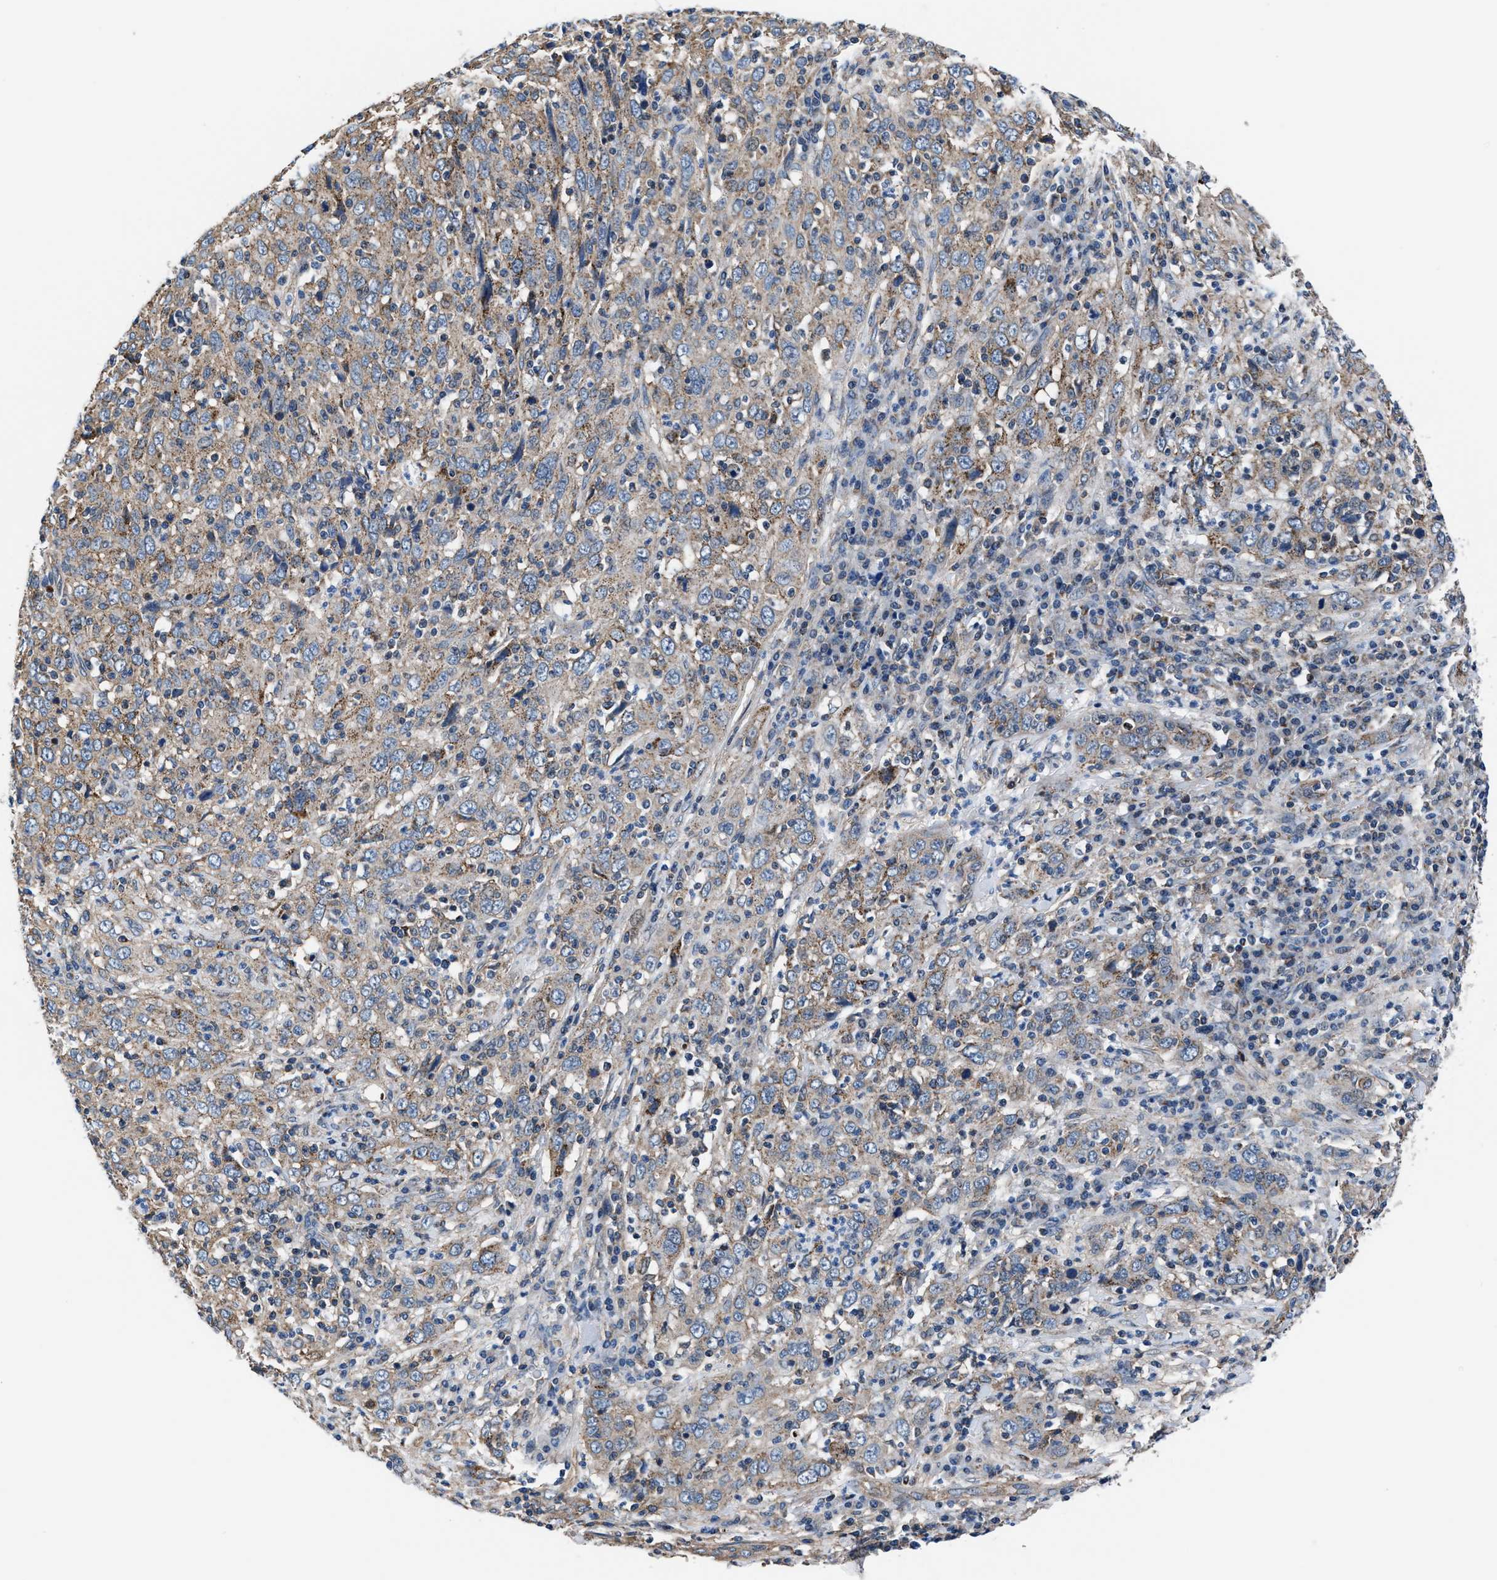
{"staining": {"intensity": "weak", "quantity": ">75%", "location": "cytoplasmic/membranous"}, "tissue": "cervical cancer", "cell_type": "Tumor cells", "image_type": "cancer", "snomed": [{"axis": "morphology", "description": "Squamous cell carcinoma, NOS"}, {"axis": "topography", "description": "Cervix"}], "caption": "High-magnification brightfield microscopy of squamous cell carcinoma (cervical) stained with DAB (brown) and counterstained with hematoxylin (blue). tumor cells exhibit weak cytoplasmic/membranous positivity is identified in approximately>75% of cells.", "gene": "NKTR", "patient": {"sex": "female", "age": 46}}